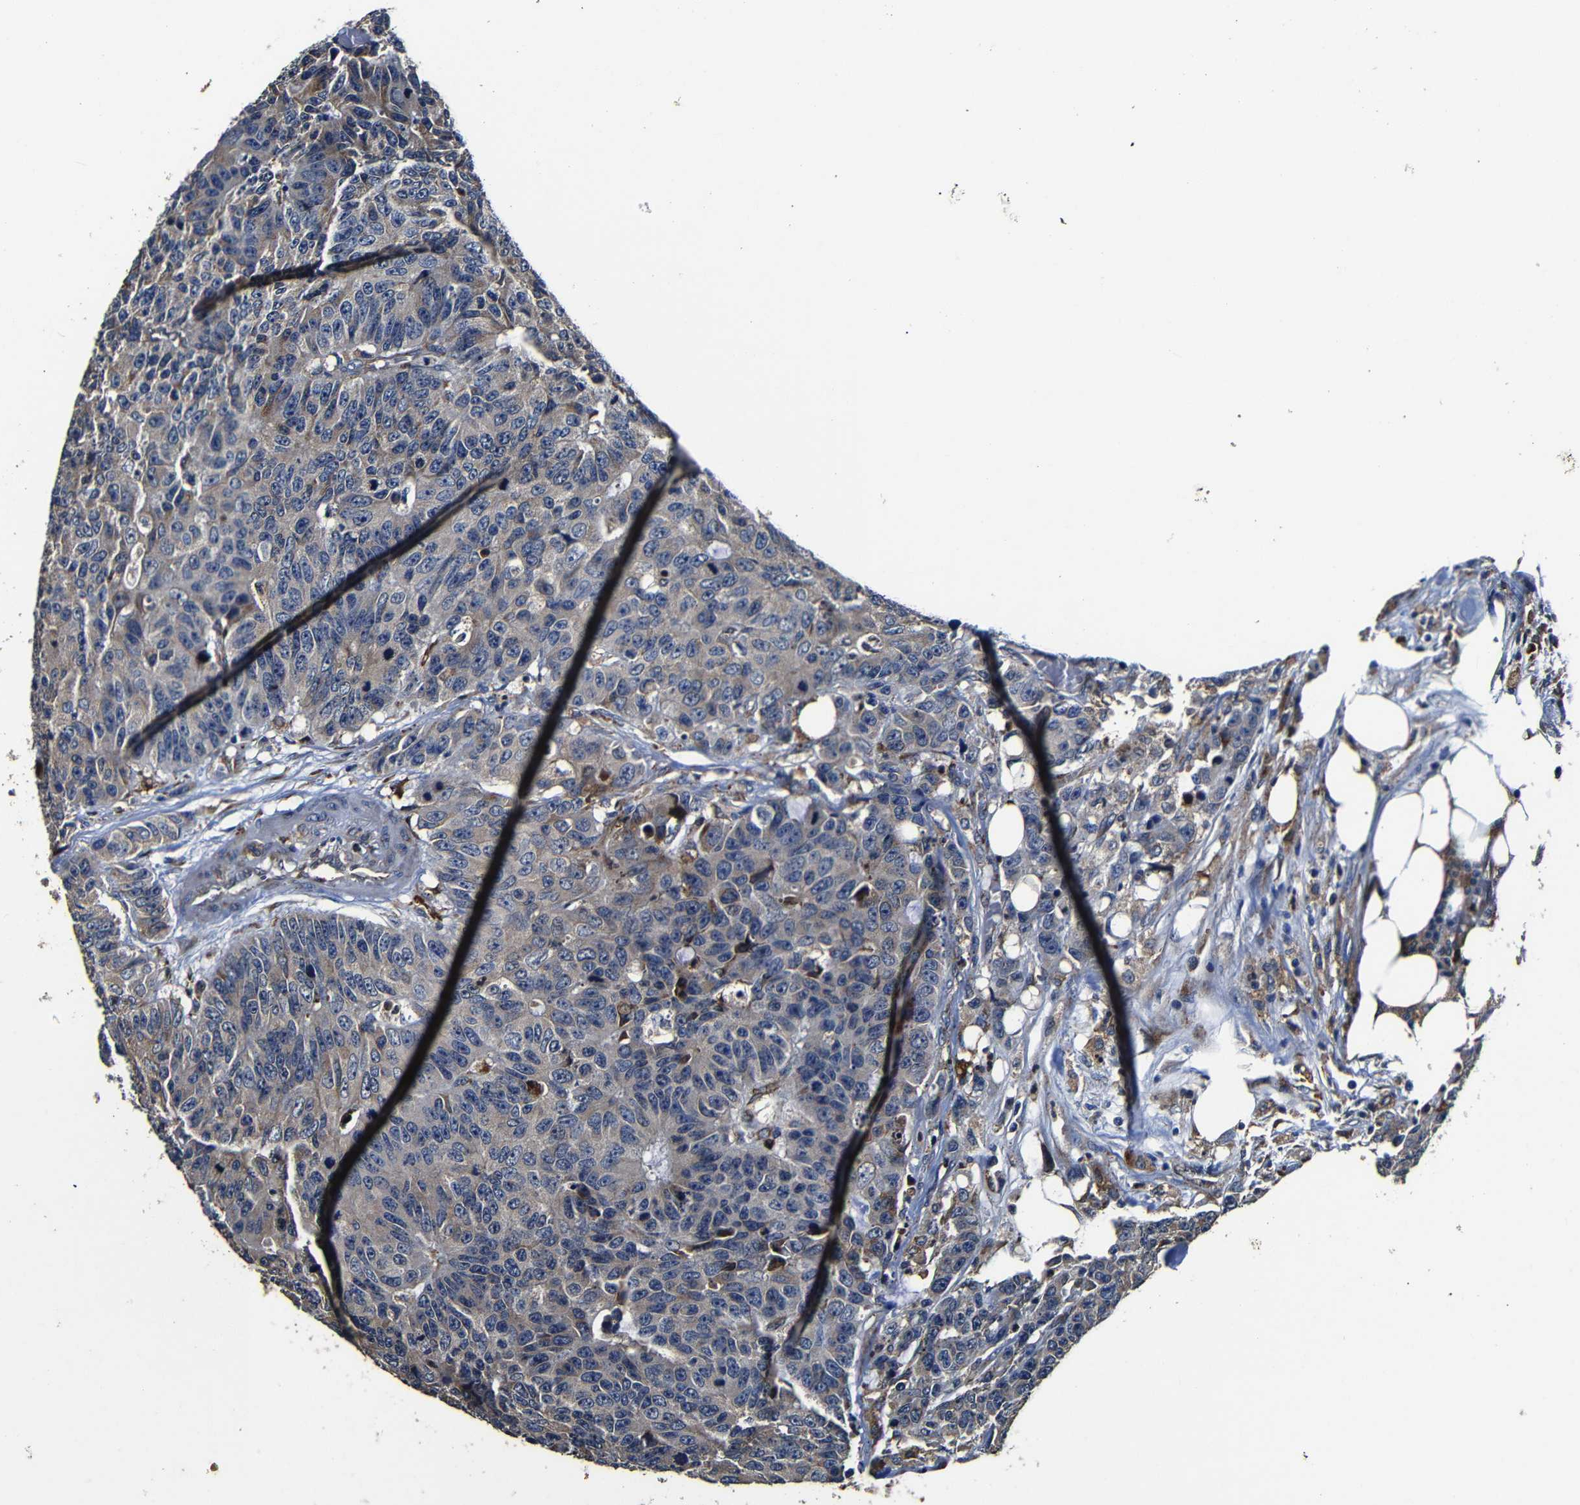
{"staining": {"intensity": "weak", "quantity": ">75%", "location": "cytoplasmic/membranous"}, "tissue": "colorectal cancer", "cell_type": "Tumor cells", "image_type": "cancer", "snomed": [{"axis": "morphology", "description": "Adenocarcinoma, NOS"}, {"axis": "topography", "description": "Colon"}], "caption": "Colorectal cancer (adenocarcinoma) was stained to show a protein in brown. There is low levels of weak cytoplasmic/membranous expression in approximately >75% of tumor cells. The protein of interest is stained brown, and the nuclei are stained in blue (DAB (3,3'-diaminobenzidine) IHC with brightfield microscopy, high magnification).", "gene": "SCN9A", "patient": {"sex": "female", "age": 86}}